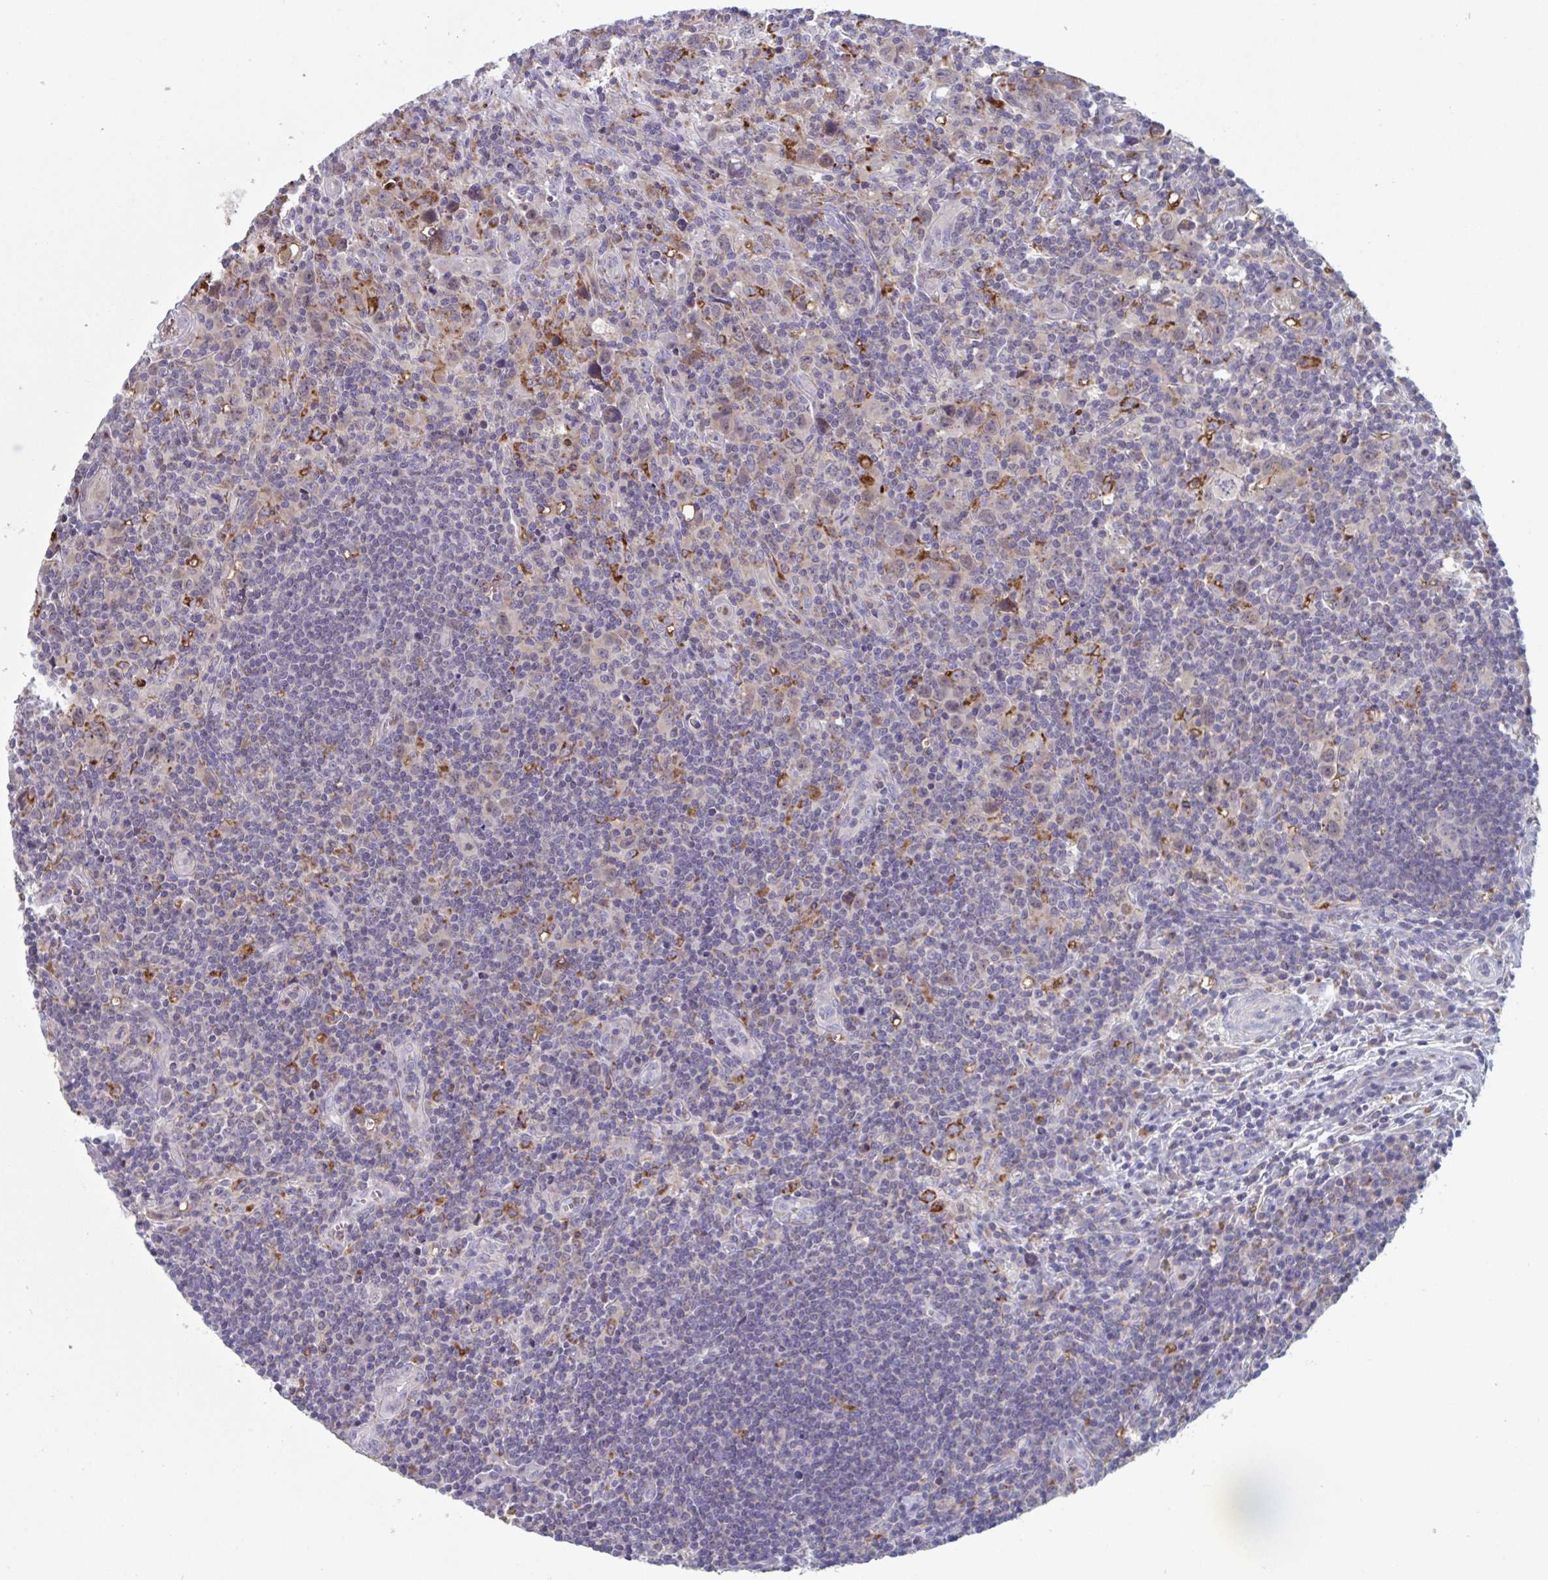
{"staining": {"intensity": "negative", "quantity": "none", "location": "none"}, "tissue": "lymphoma", "cell_type": "Tumor cells", "image_type": "cancer", "snomed": [{"axis": "morphology", "description": "Hodgkin's disease, NOS"}, {"axis": "topography", "description": "Lymph node"}], "caption": "DAB immunohistochemical staining of Hodgkin's disease demonstrates no significant staining in tumor cells. (Stains: DAB immunohistochemistry (IHC) with hematoxylin counter stain, Microscopy: brightfield microscopy at high magnification).", "gene": "NIPSNAP1", "patient": {"sex": "female", "age": 18}}